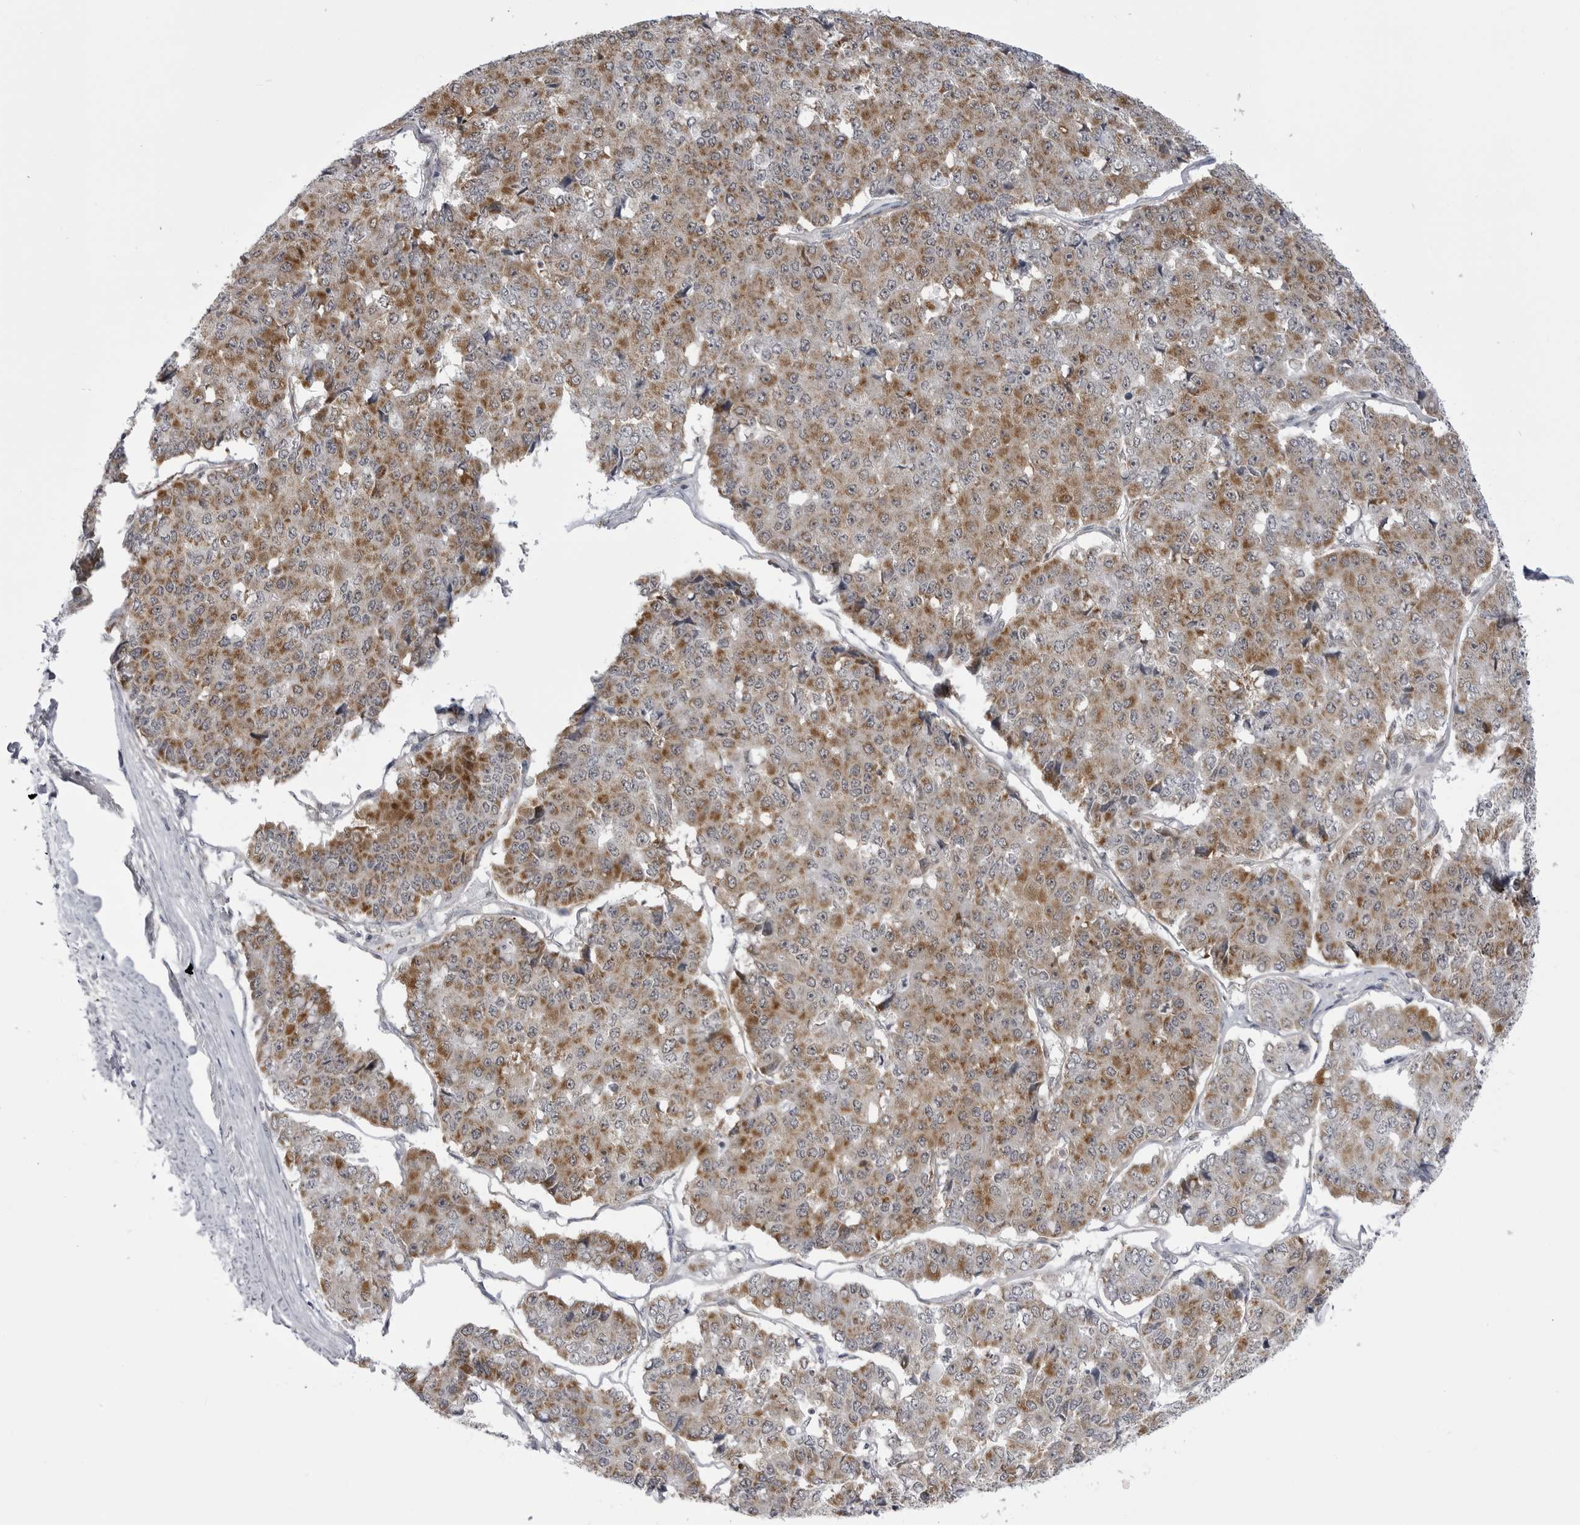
{"staining": {"intensity": "moderate", "quantity": ">75%", "location": "cytoplasmic/membranous"}, "tissue": "pancreatic cancer", "cell_type": "Tumor cells", "image_type": "cancer", "snomed": [{"axis": "morphology", "description": "Adenocarcinoma, NOS"}, {"axis": "topography", "description": "Pancreas"}], "caption": "An image of human pancreatic cancer (adenocarcinoma) stained for a protein displays moderate cytoplasmic/membranous brown staining in tumor cells.", "gene": "FH", "patient": {"sex": "male", "age": 50}}